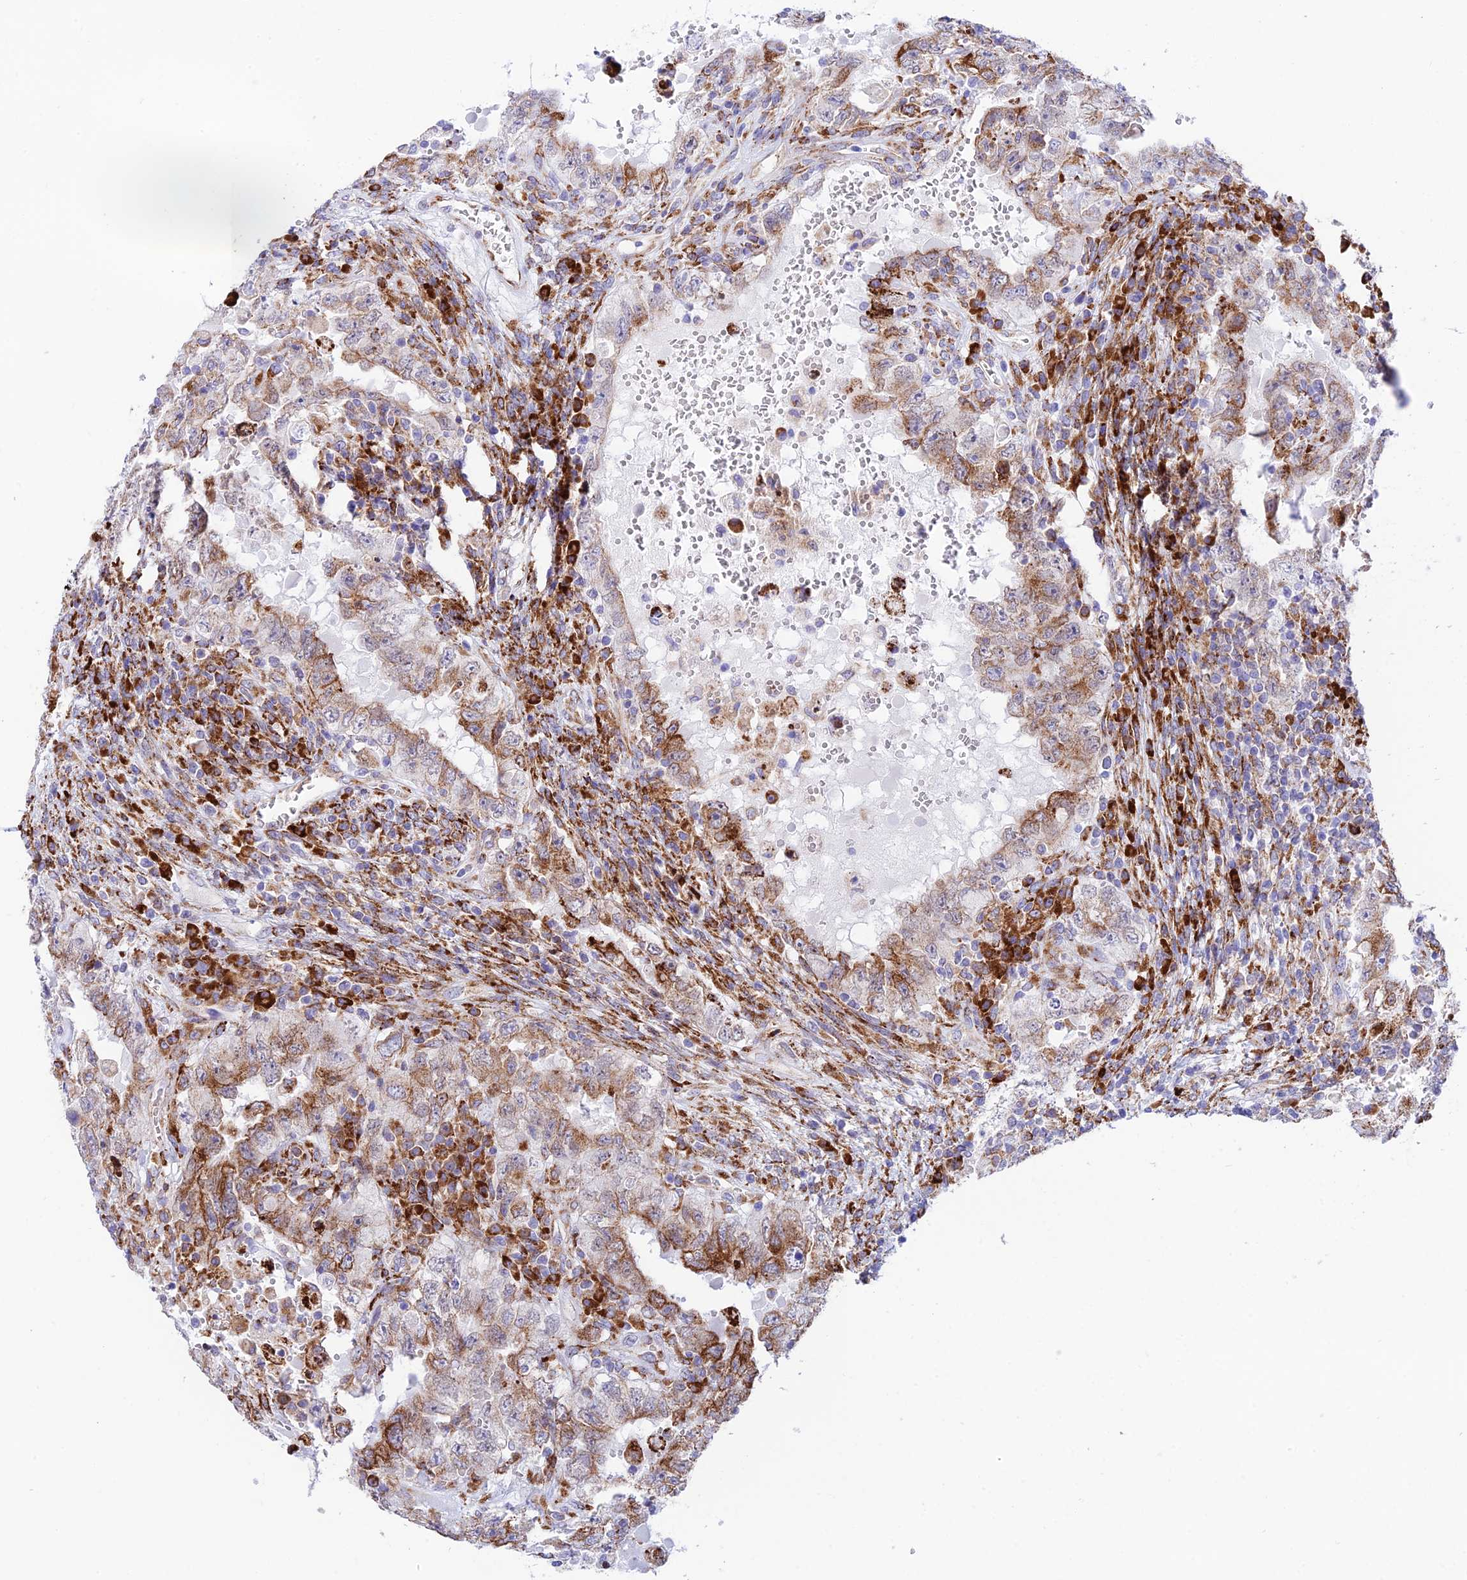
{"staining": {"intensity": "moderate", "quantity": ">75%", "location": "cytoplasmic/membranous"}, "tissue": "testis cancer", "cell_type": "Tumor cells", "image_type": "cancer", "snomed": [{"axis": "morphology", "description": "Carcinoma, Embryonal, NOS"}, {"axis": "topography", "description": "Testis"}], "caption": "The immunohistochemical stain shows moderate cytoplasmic/membranous positivity in tumor cells of testis cancer (embryonal carcinoma) tissue.", "gene": "TUBGCP6", "patient": {"sex": "male", "age": 26}}